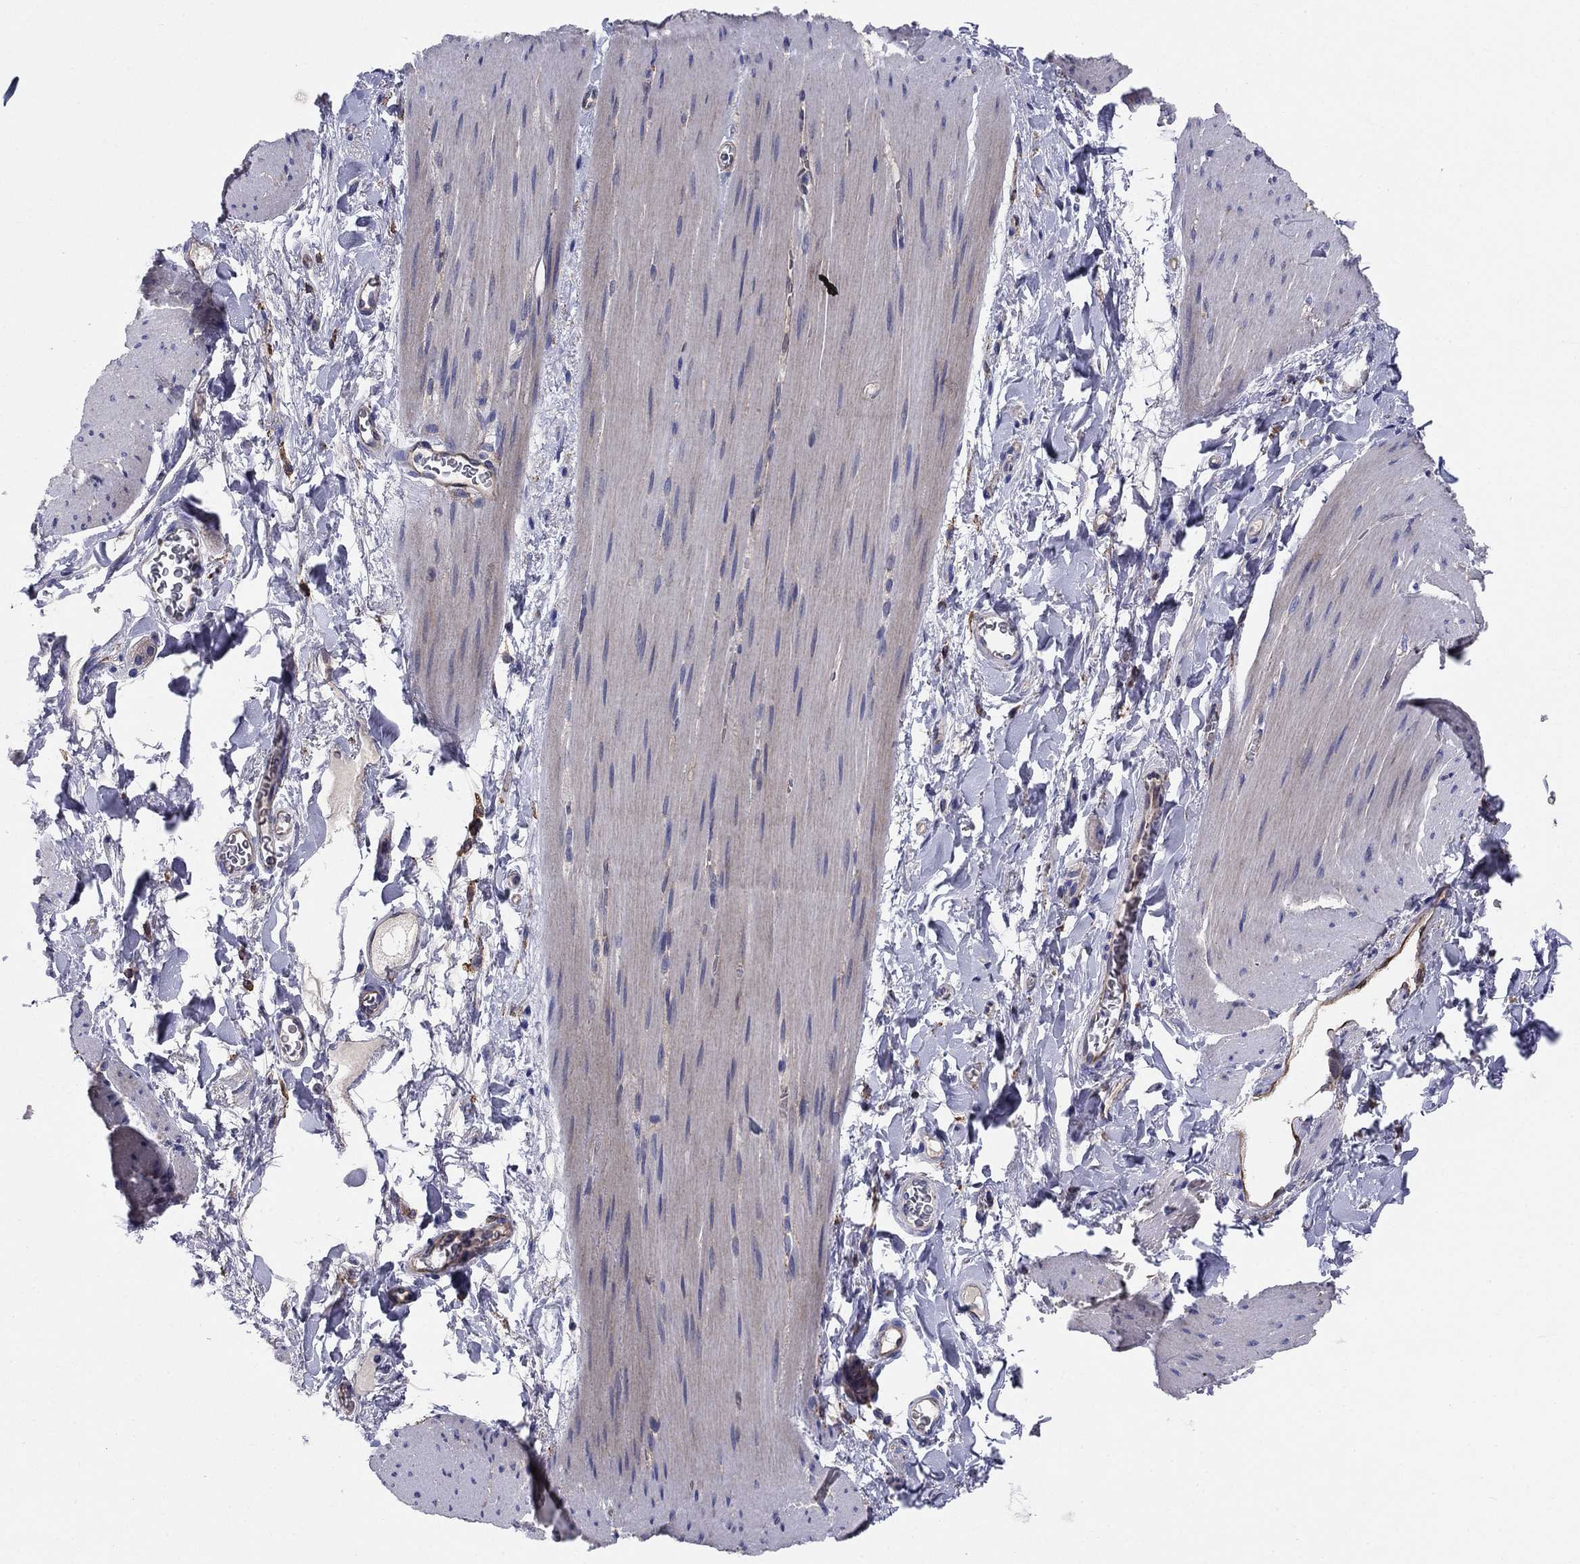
{"staining": {"intensity": "negative", "quantity": "none", "location": "none"}, "tissue": "adipose tissue", "cell_type": "Adipocytes", "image_type": "normal", "snomed": [{"axis": "morphology", "description": "Normal tissue, NOS"}, {"axis": "topography", "description": "Smooth muscle"}, {"axis": "topography", "description": "Duodenum"}, {"axis": "topography", "description": "Peripheral nerve tissue"}], "caption": "The micrograph displays no staining of adipocytes in normal adipose tissue. (IHC, brightfield microscopy, high magnification).", "gene": "EMP2", "patient": {"sex": "female", "age": 61}}